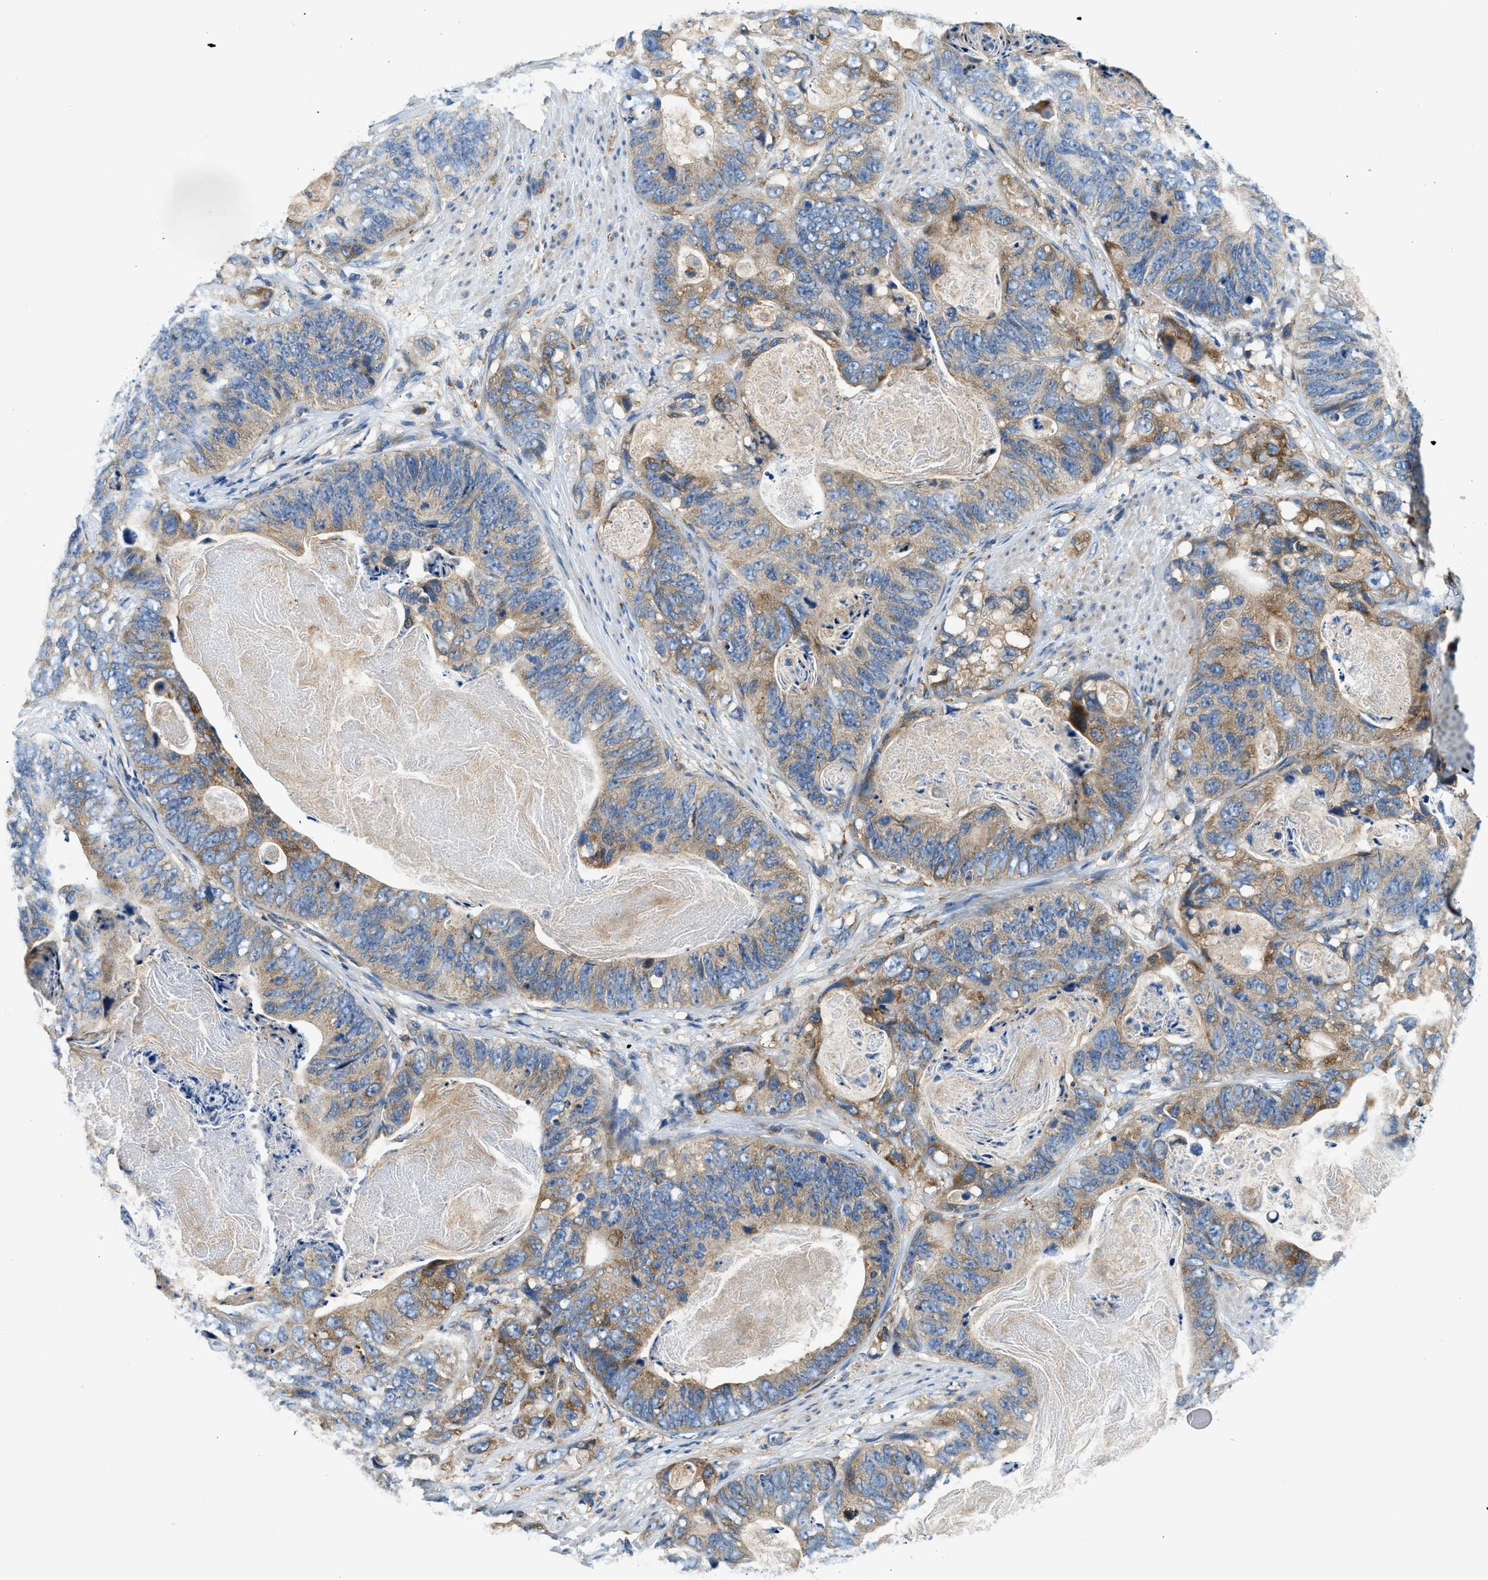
{"staining": {"intensity": "moderate", "quantity": ">75%", "location": "cytoplasmic/membranous"}, "tissue": "stomach cancer", "cell_type": "Tumor cells", "image_type": "cancer", "snomed": [{"axis": "morphology", "description": "Adenocarcinoma, NOS"}, {"axis": "topography", "description": "Stomach"}], "caption": "Stomach adenocarcinoma stained for a protein shows moderate cytoplasmic/membranous positivity in tumor cells.", "gene": "LPIN2", "patient": {"sex": "female", "age": 89}}